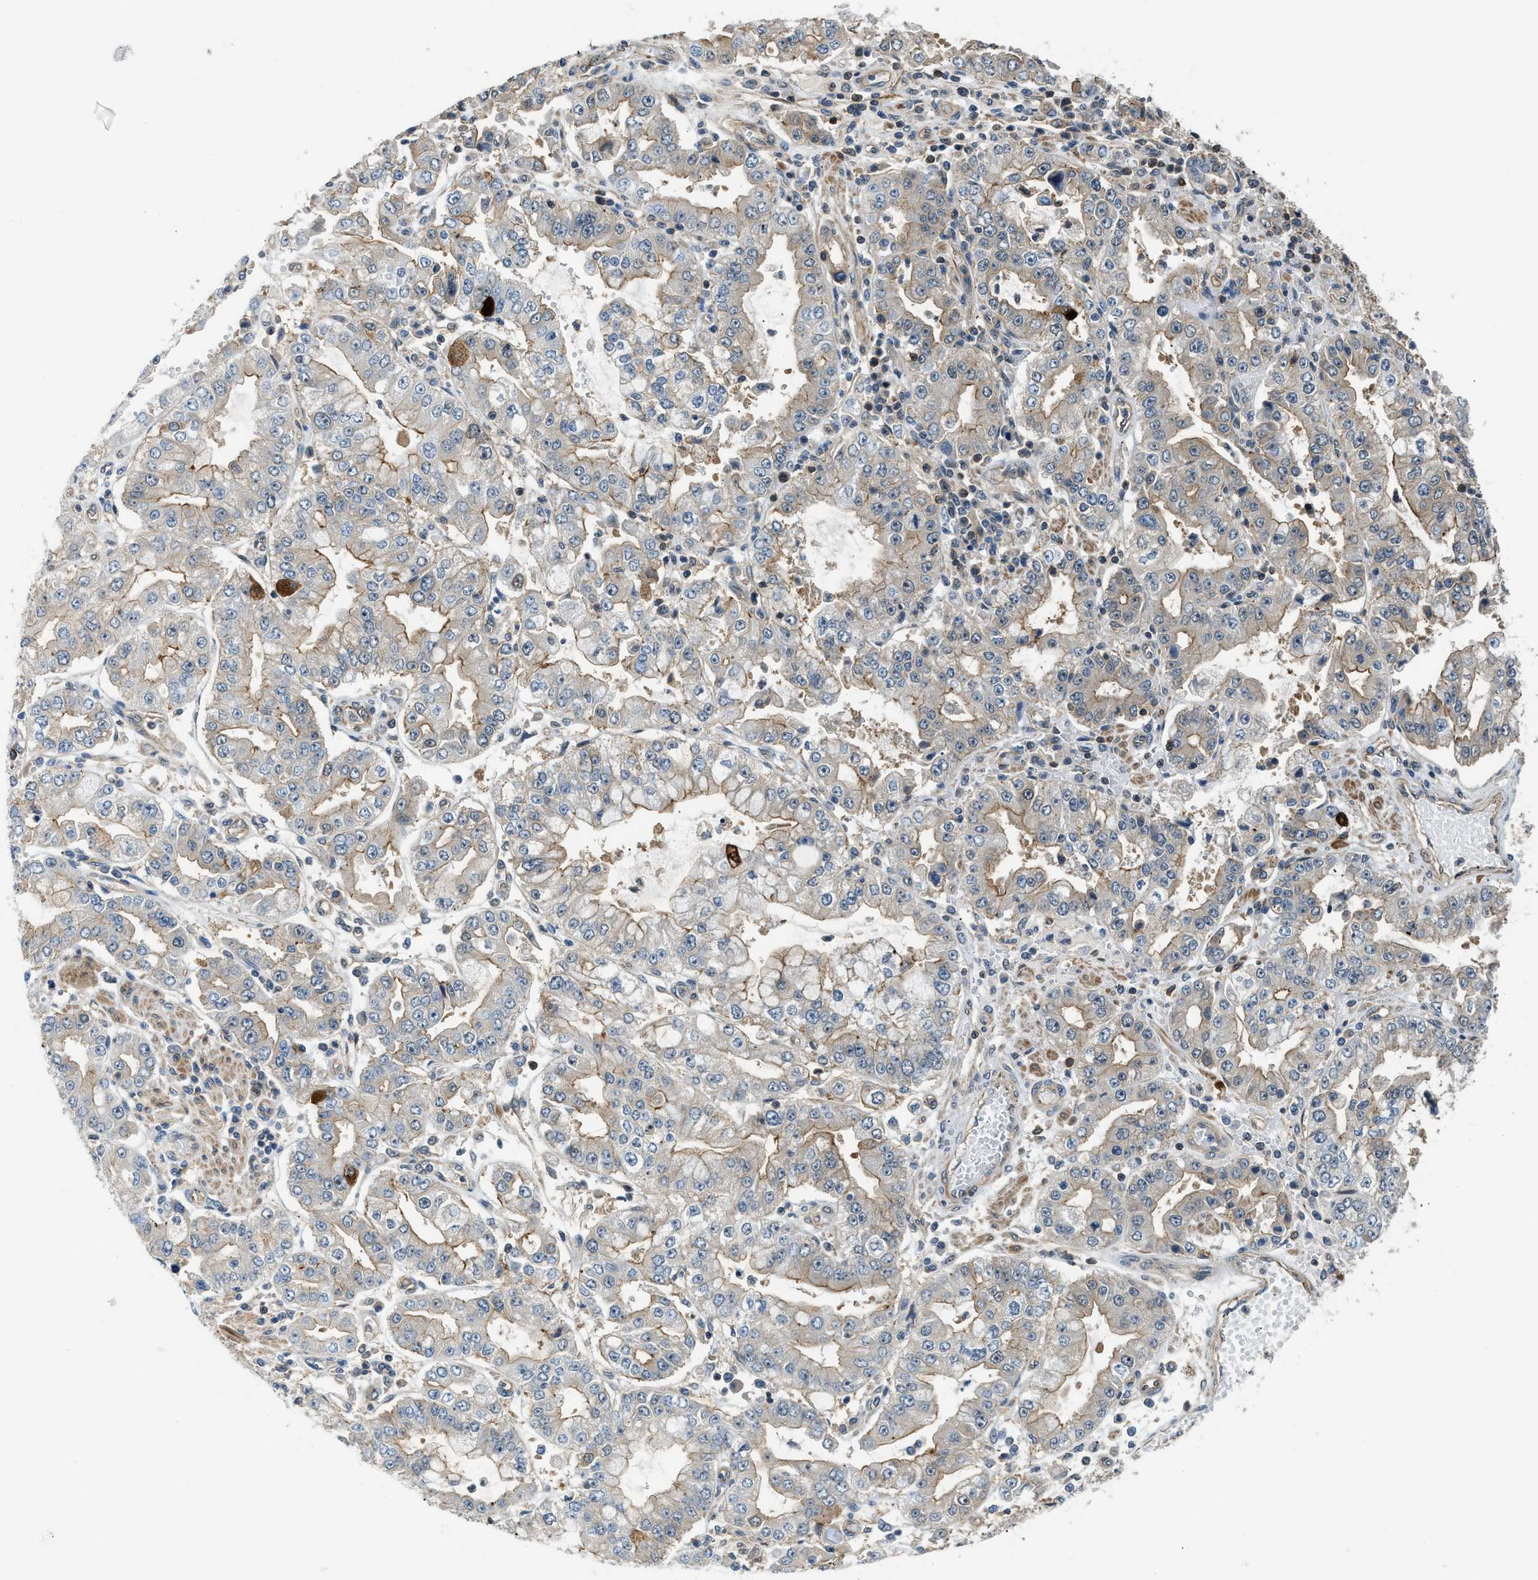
{"staining": {"intensity": "weak", "quantity": ">75%", "location": "cytoplasmic/membranous"}, "tissue": "stomach cancer", "cell_type": "Tumor cells", "image_type": "cancer", "snomed": [{"axis": "morphology", "description": "Adenocarcinoma, NOS"}, {"axis": "topography", "description": "Stomach"}], "caption": "Brown immunohistochemical staining in stomach adenocarcinoma displays weak cytoplasmic/membranous staining in about >75% of tumor cells. Nuclei are stained in blue.", "gene": "CBLB", "patient": {"sex": "male", "age": 76}}